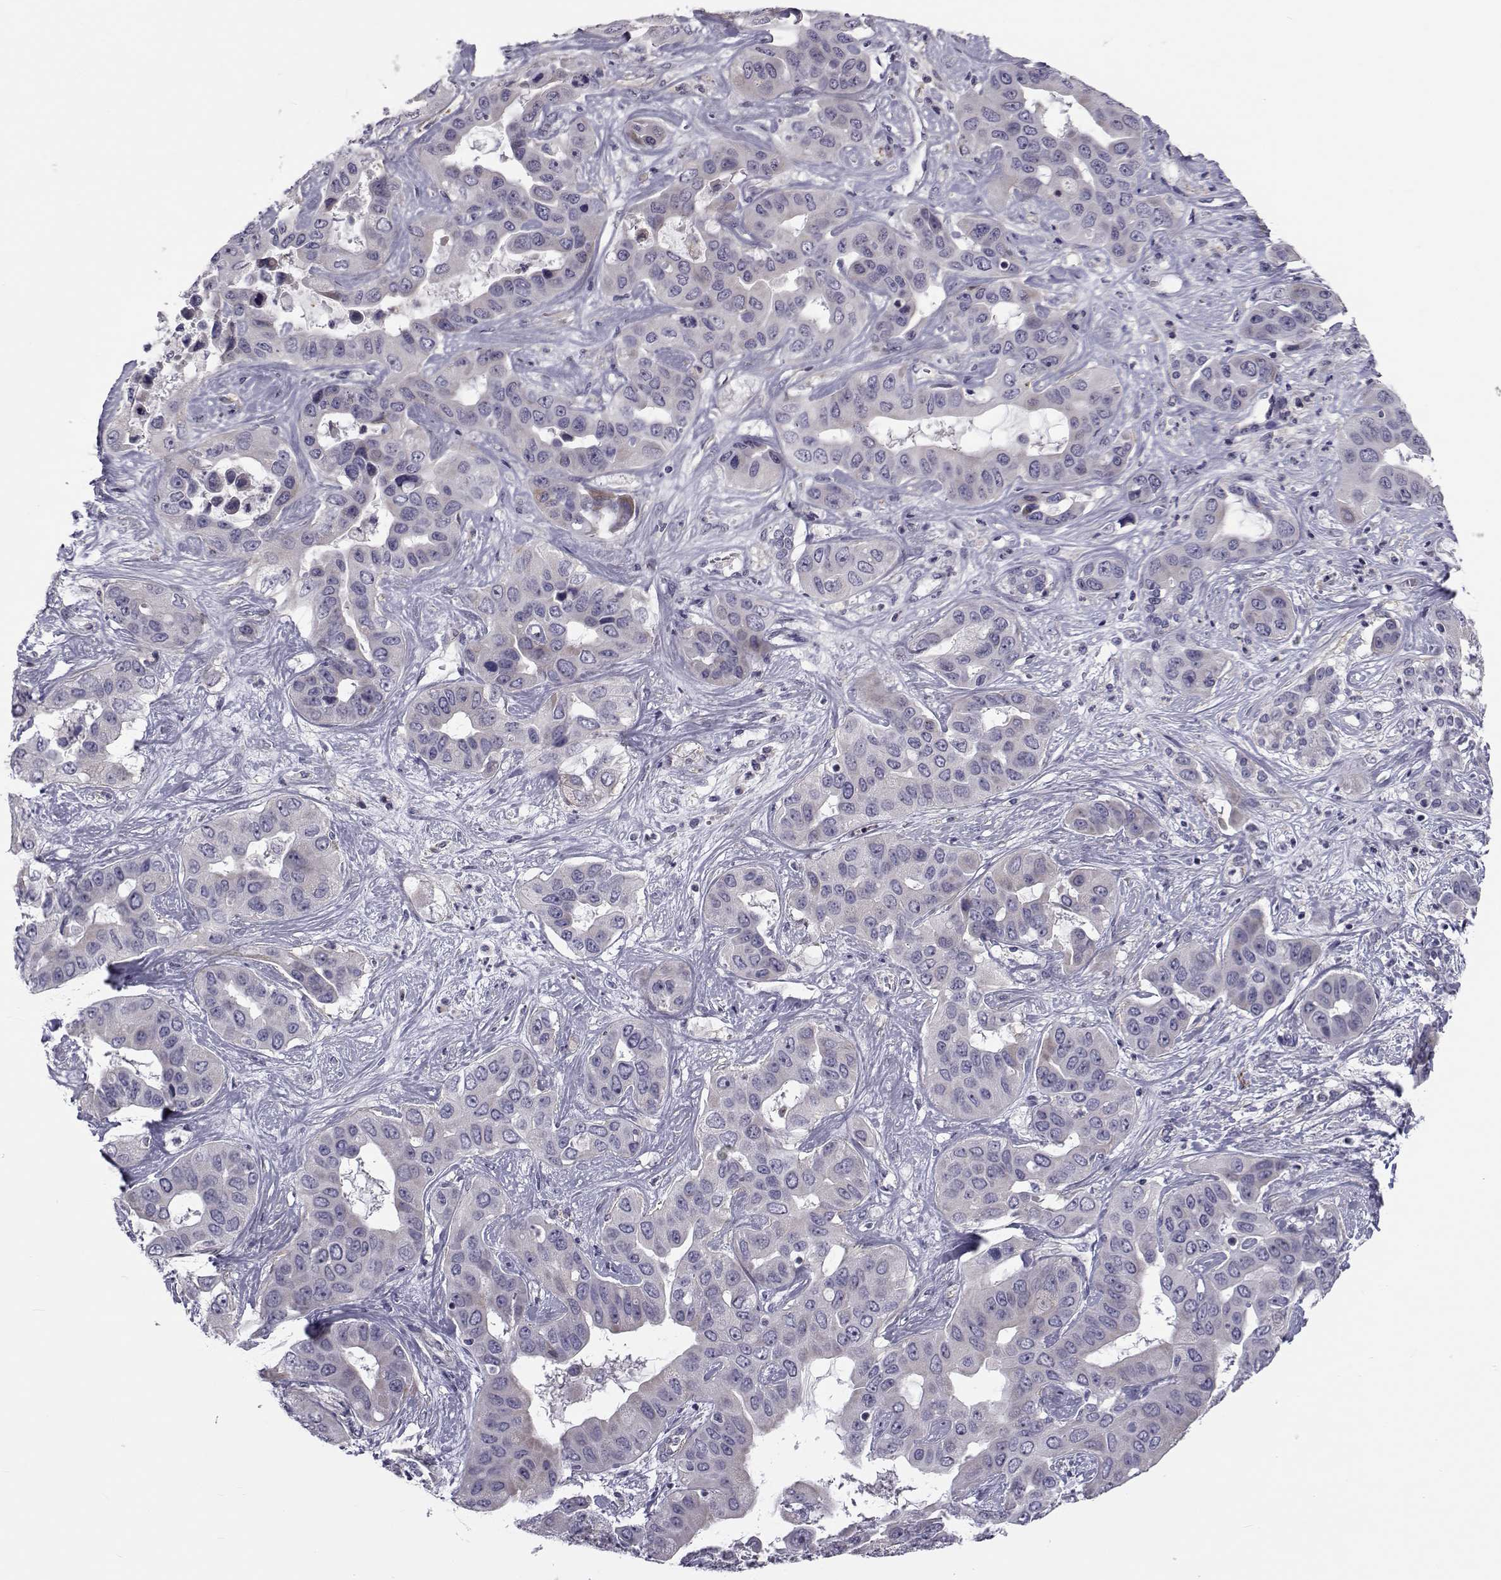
{"staining": {"intensity": "negative", "quantity": "none", "location": "none"}, "tissue": "liver cancer", "cell_type": "Tumor cells", "image_type": "cancer", "snomed": [{"axis": "morphology", "description": "Cholangiocarcinoma"}, {"axis": "topography", "description": "Liver"}], "caption": "IHC histopathology image of liver cancer stained for a protein (brown), which exhibits no staining in tumor cells.", "gene": "LRRC27", "patient": {"sex": "female", "age": 52}}